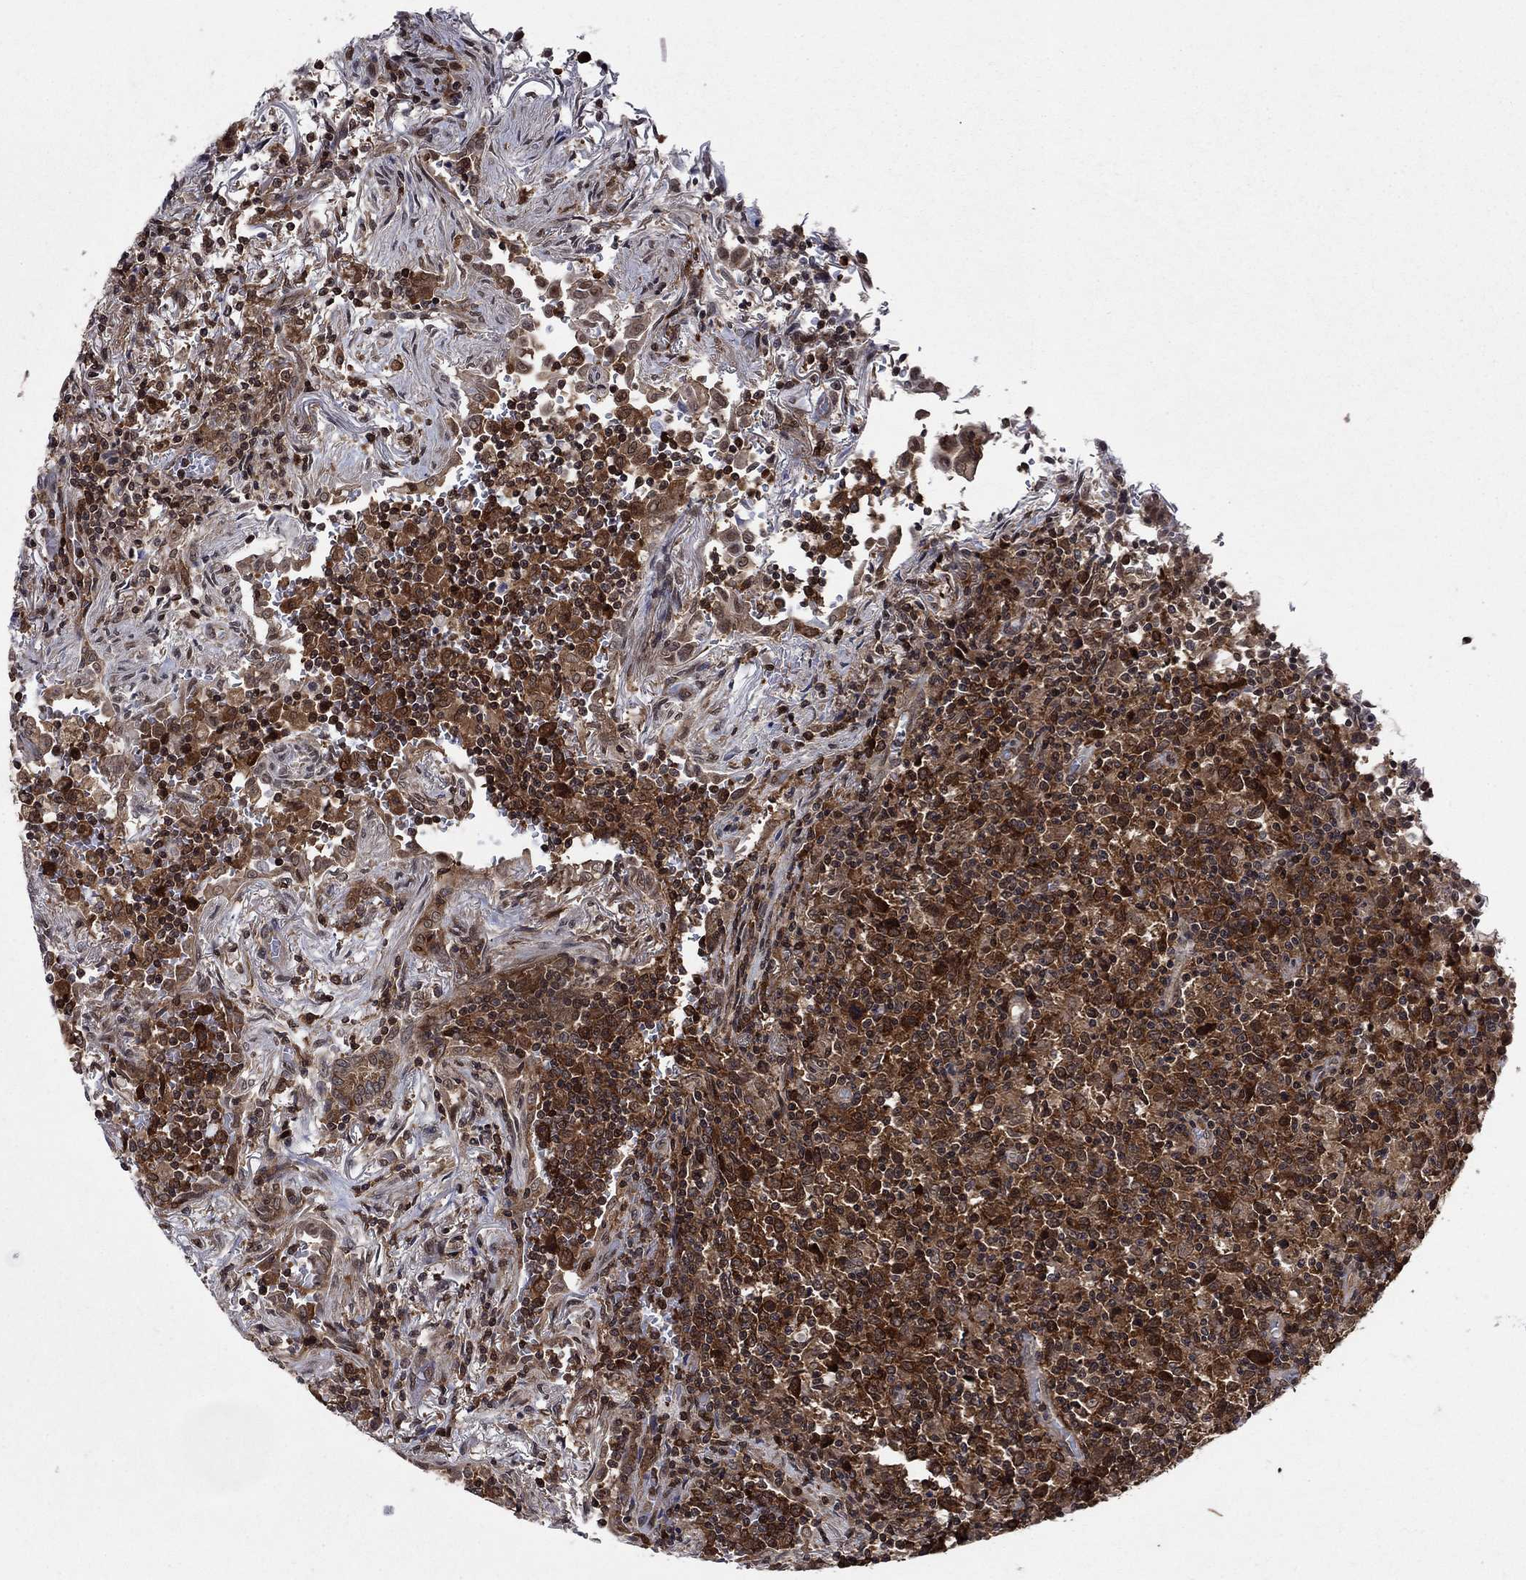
{"staining": {"intensity": "strong", "quantity": ">75%", "location": "cytoplasmic/membranous"}, "tissue": "lymphoma", "cell_type": "Tumor cells", "image_type": "cancer", "snomed": [{"axis": "morphology", "description": "Malignant lymphoma, non-Hodgkin's type, High grade"}, {"axis": "topography", "description": "Lung"}], "caption": "This is an image of immunohistochemistry (IHC) staining of high-grade malignant lymphoma, non-Hodgkin's type, which shows strong expression in the cytoplasmic/membranous of tumor cells.", "gene": "CACYBP", "patient": {"sex": "male", "age": 79}}